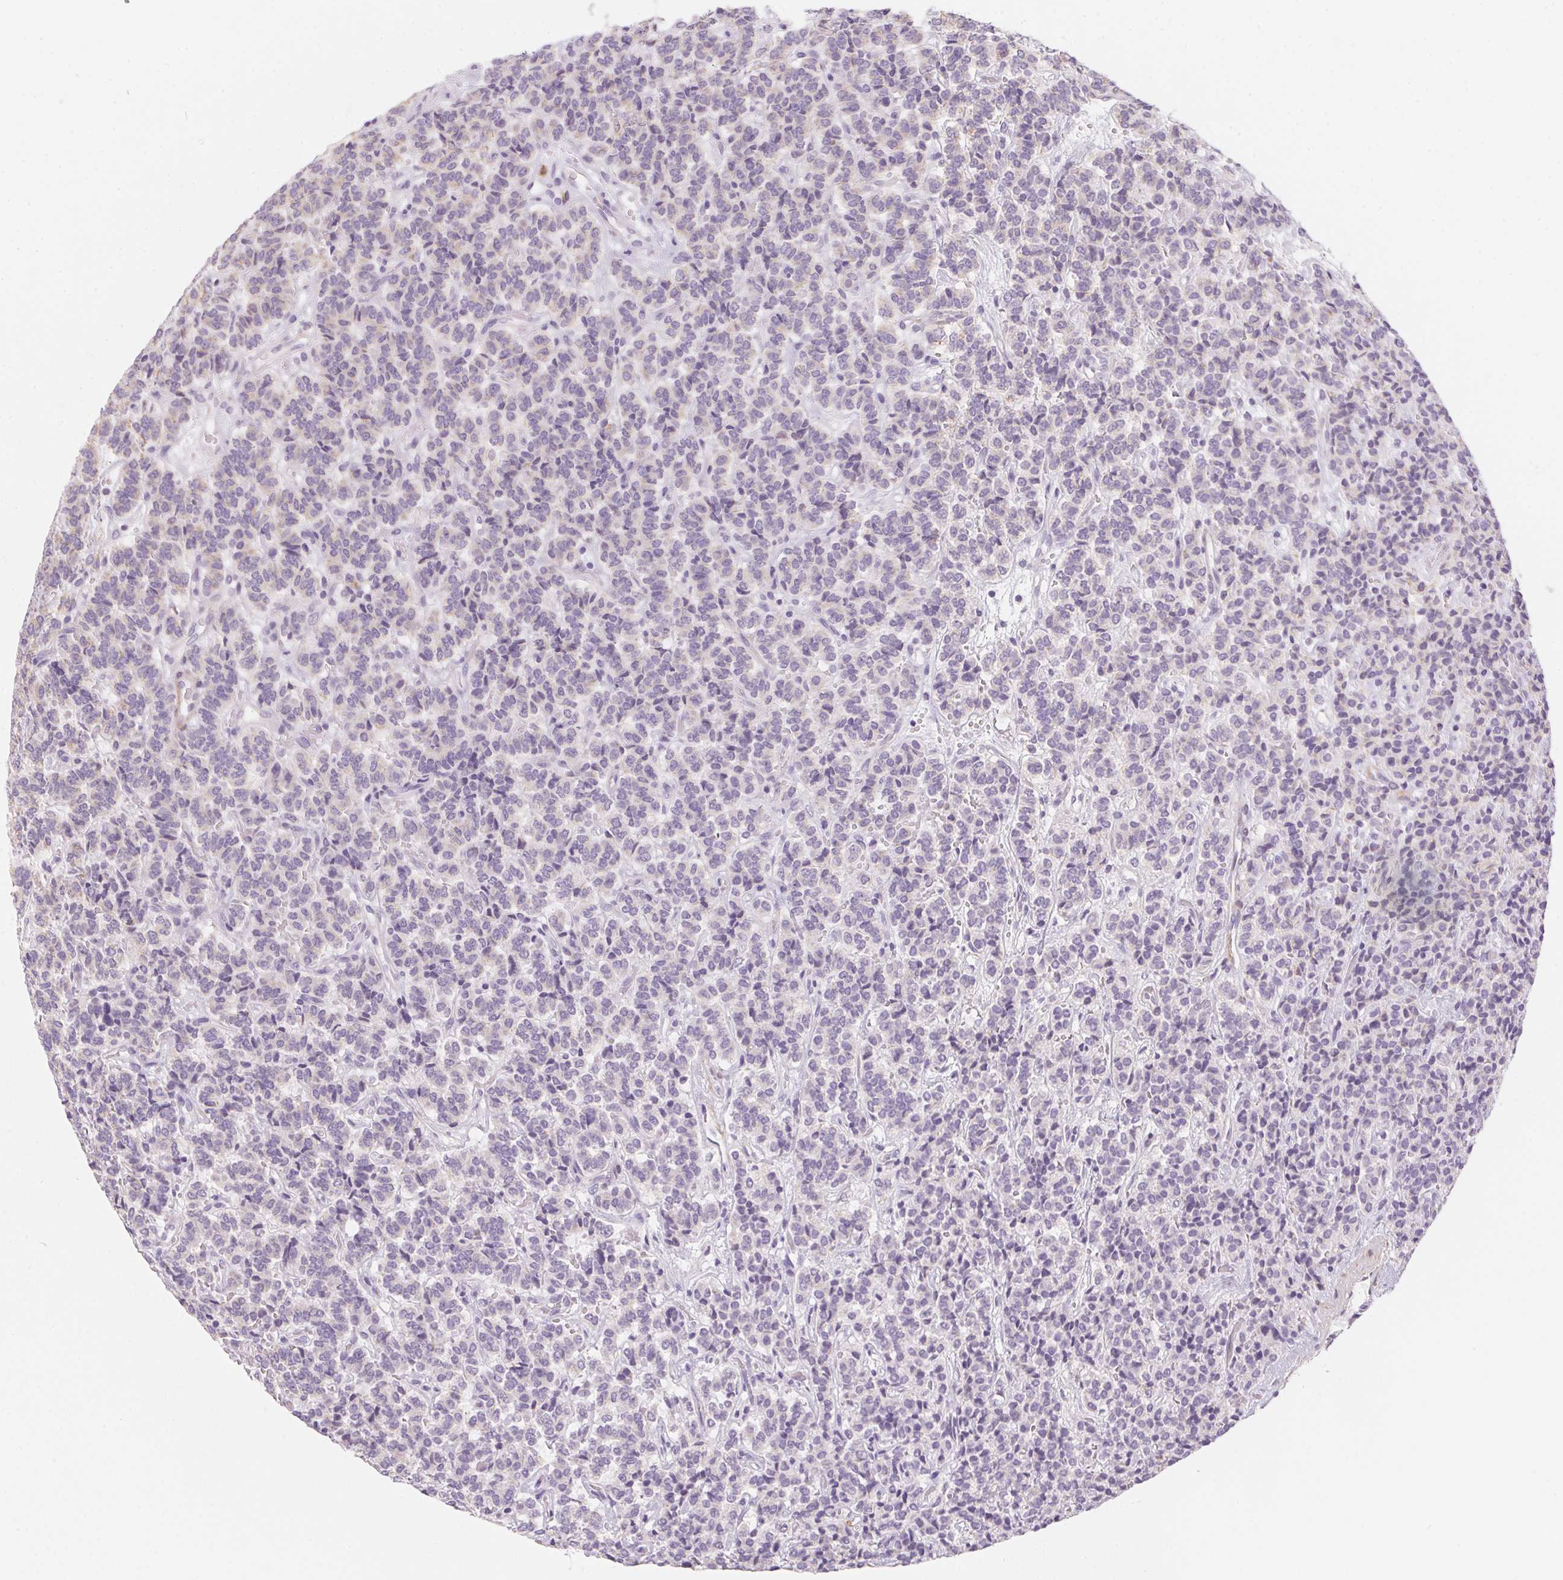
{"staining": {"intensity": "negative", "quantity": "none", "location": "none"}, "tissue": "carcinoid", "cell_type": "Tumor cells", "image_type": "cancer", "snomed": [{"axis": "morphology", "description": "Carcinoid, malignant, NOS"}, {"axis": "topography", "description": "Pancreas"}], "caption": "The photomicrograph demonstrates no significant staining in tumor cells of carcinoid.", "gene": "PRPH", "patient": {"sex": "male", "age": 36}}